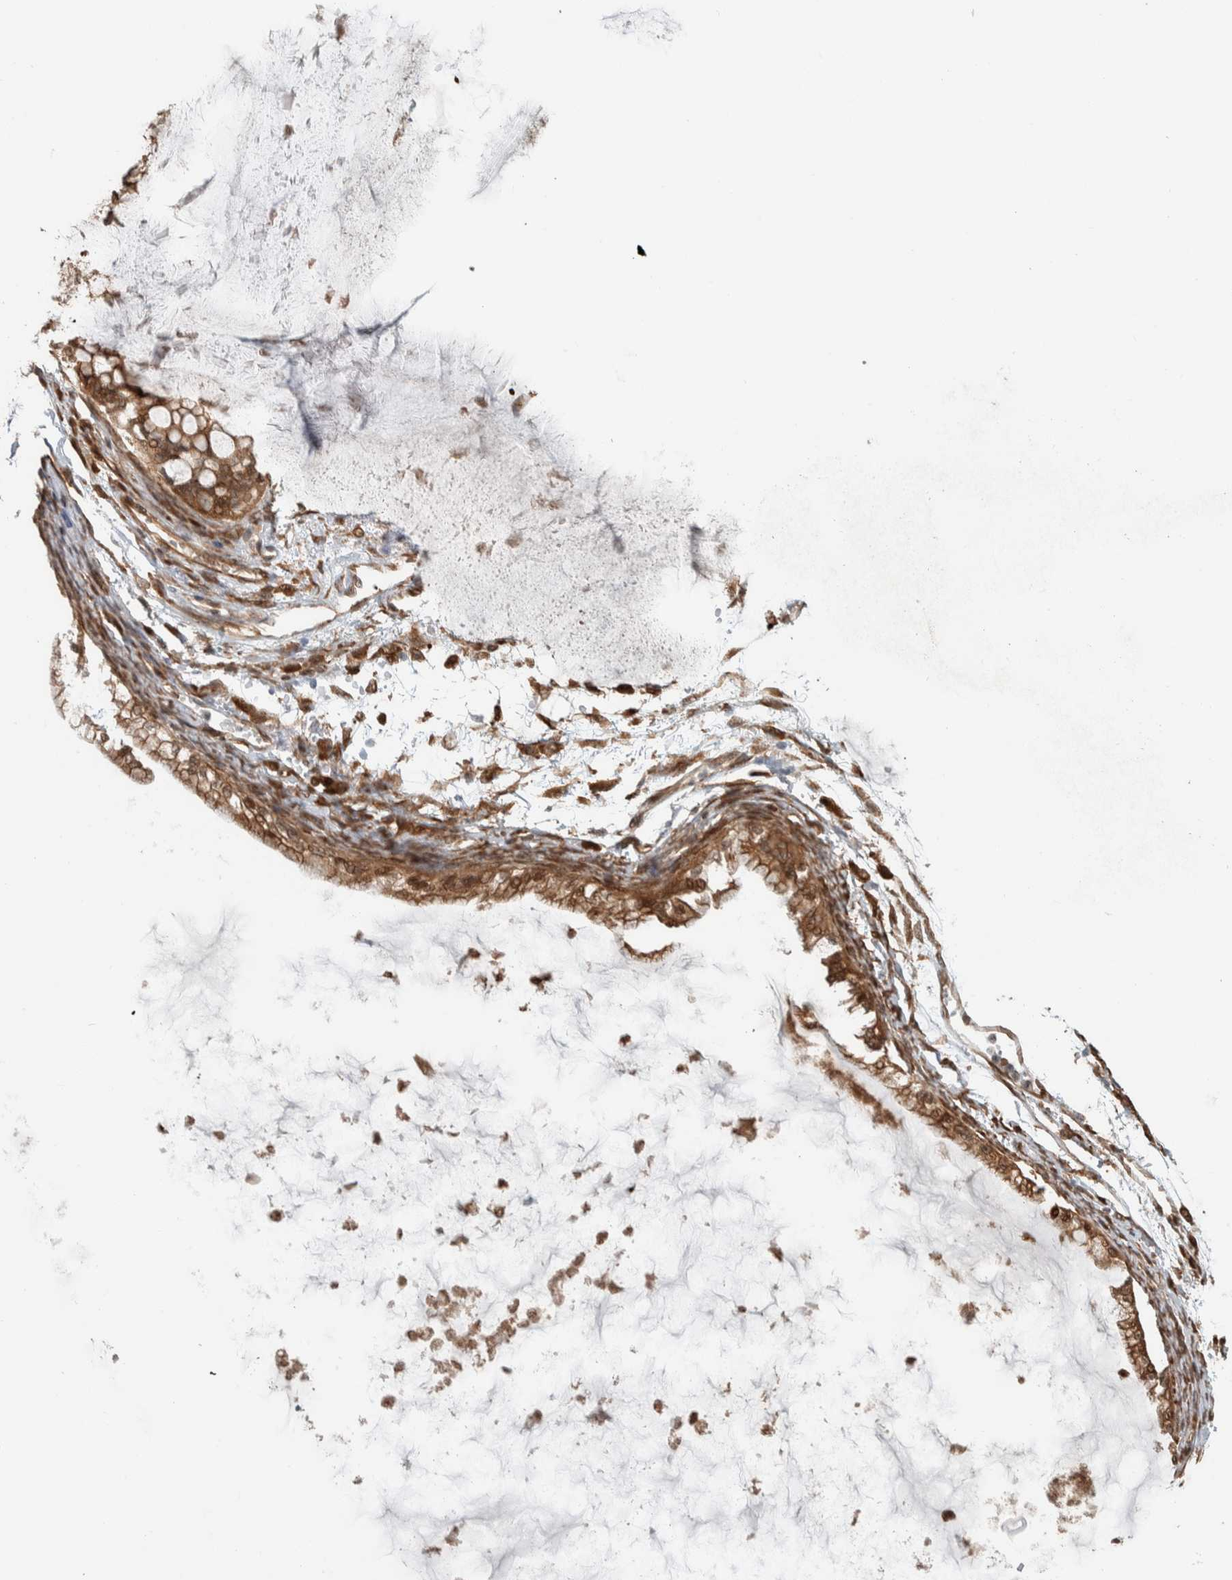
{"staining": {"intensity": "moderate", "quantity": ">75%", "location": "cytoplasmic/membranous"}, "tissue": "ovarian cancer", "cell_type": "Tumor cells", "image_type": "cancer", "snomed": [{"axis": "morphology", "description": "Cystadenocarcinoma, mucinous, NOS"}, {"axis": "topography", "description": "Ovary"}], "caption": "Ovarian mucinous cystadenocarcinoma tissue shows moderate cytoplasmic/membranous staining in approximately >75% of tumor cells, visualized by immunohistochemistry.", "gene": "CNTROB", "patient": {"sex": "female", "age": 57}}